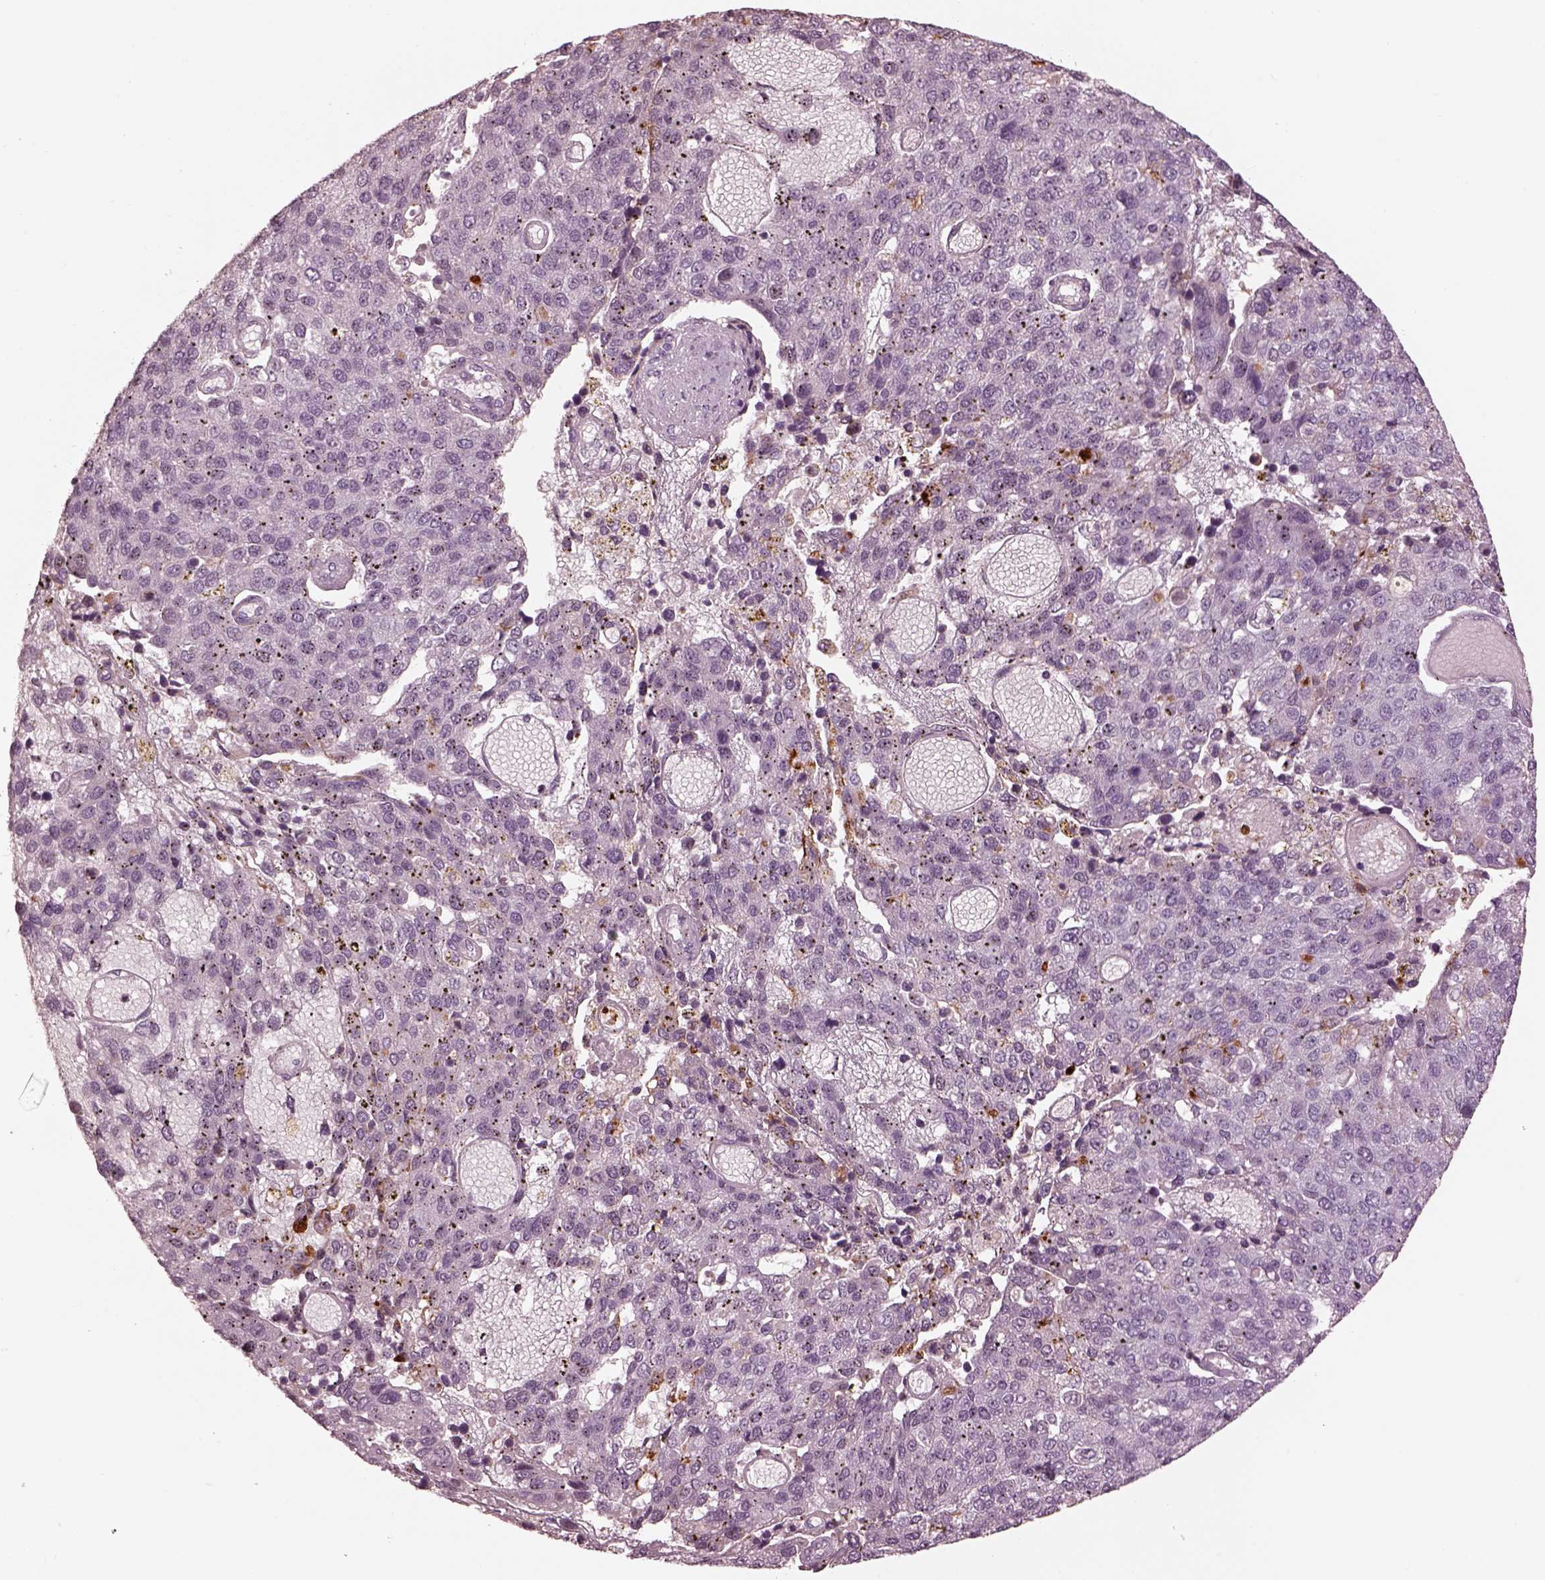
{"staining": {"intensity": "negative", "quantity": "none", "location": "none"}, "tissue": "pancreatic cancer", "cell_type": "Tumor cells", "image_type": "cancer", "snomed": [{"axis": "morphology", "description": "Adenocarcinoma, NOS"}, {"axis": "topography", "description": "Pancreas"}], "caption": "An immunohistochemistry (IHC) photomicrograph of pancreatic cancer (adenocarcinoma) is shown. There is no staining in tumor cells of pancreatic cancer (adenocarcinoma).", "gene": "KCNA2", "patient": {"sex": "female", "age": 61}}